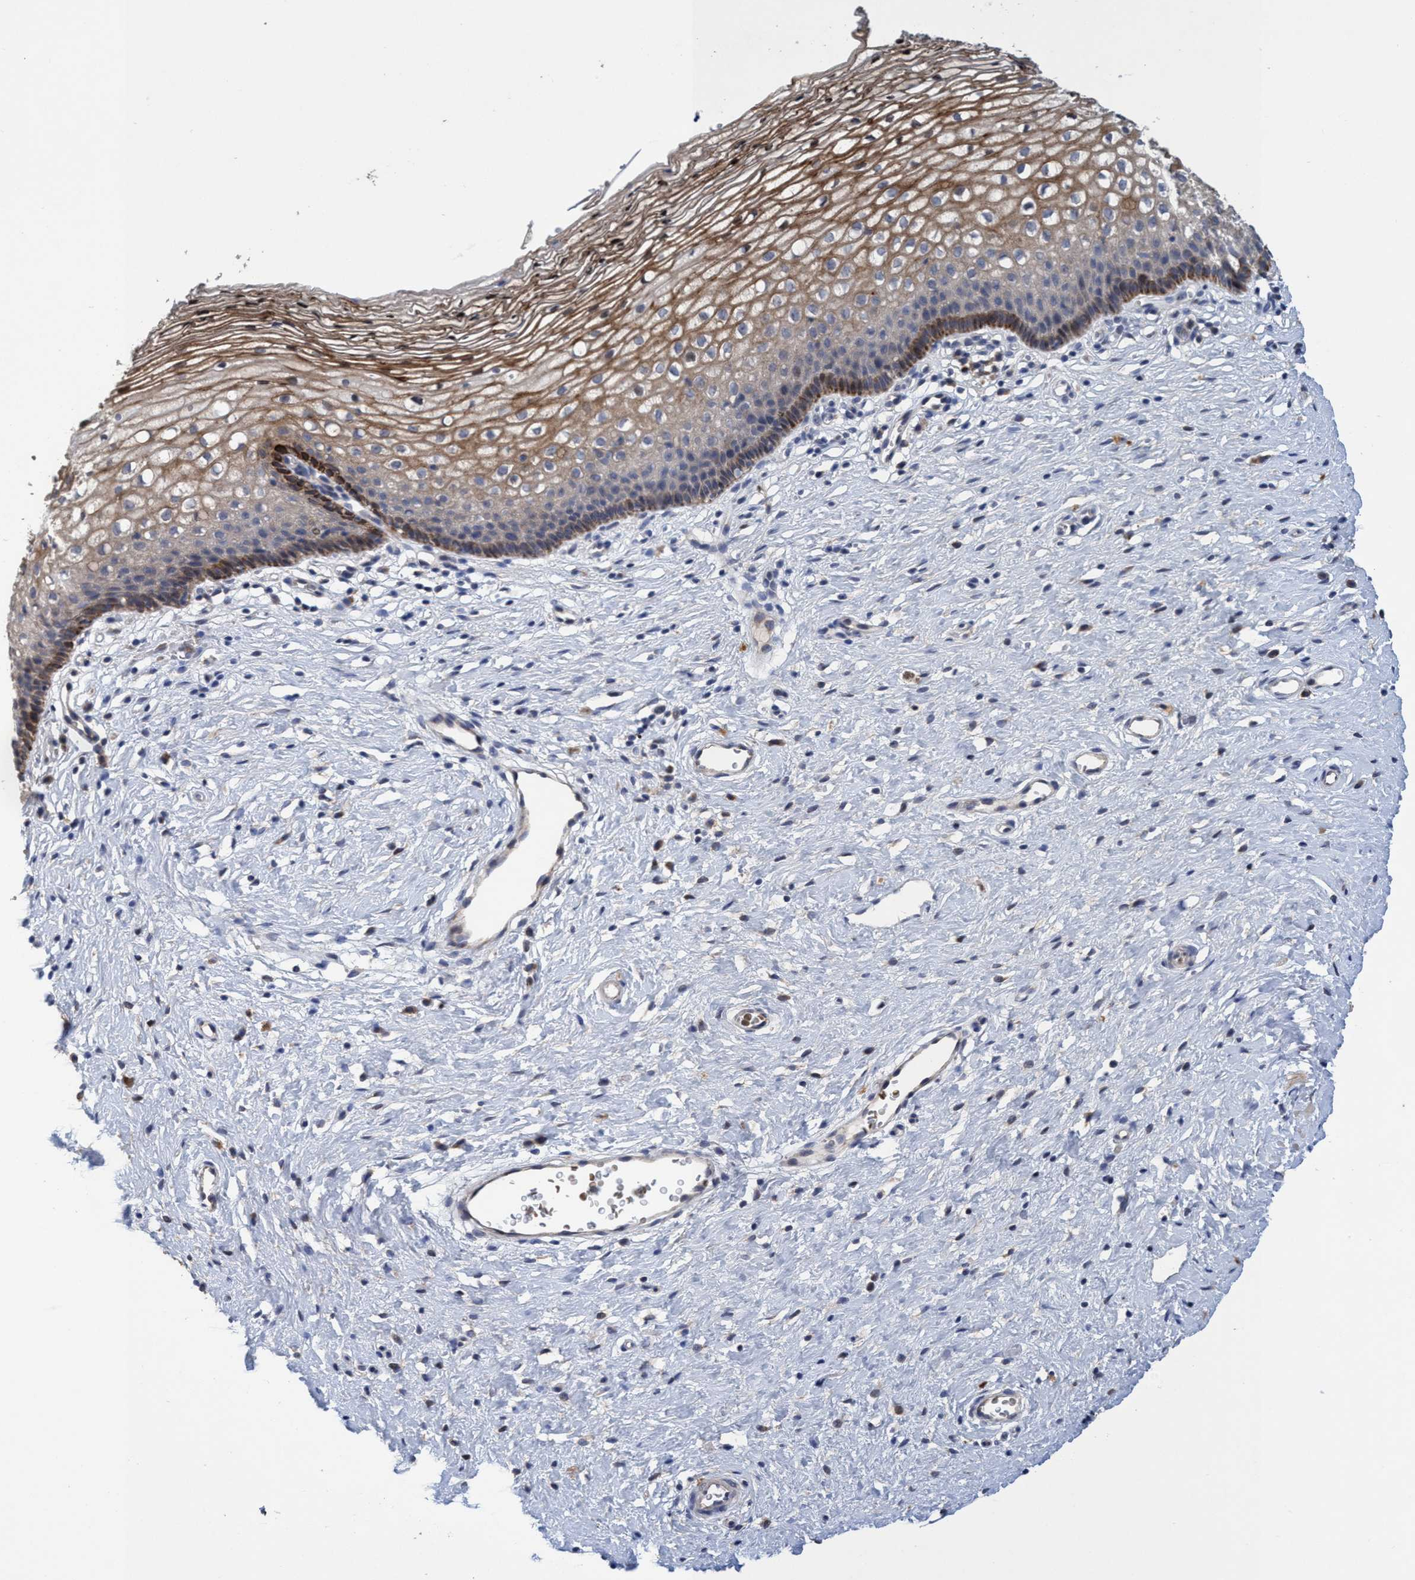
{"staining": {"intensity": "moderate", "quantity": ">75%", "location": "cytoplasmic/membranous"}, "tissue": "cervix", "cell_type": "Glandular cells", "image_type": "normal", "snomed": [{"axis": "morphology", "description": "Normal tissue, NOS"}, {"axis": "topography", "description": "Cervix"}], "caption": "A photomicrograph of cervix stained for a protein shows moderate cytoplasmic/membranous brown staining in glandular cells.", "gene": "SEMA4D", "patient": {"sex": "female", "age": 27}}